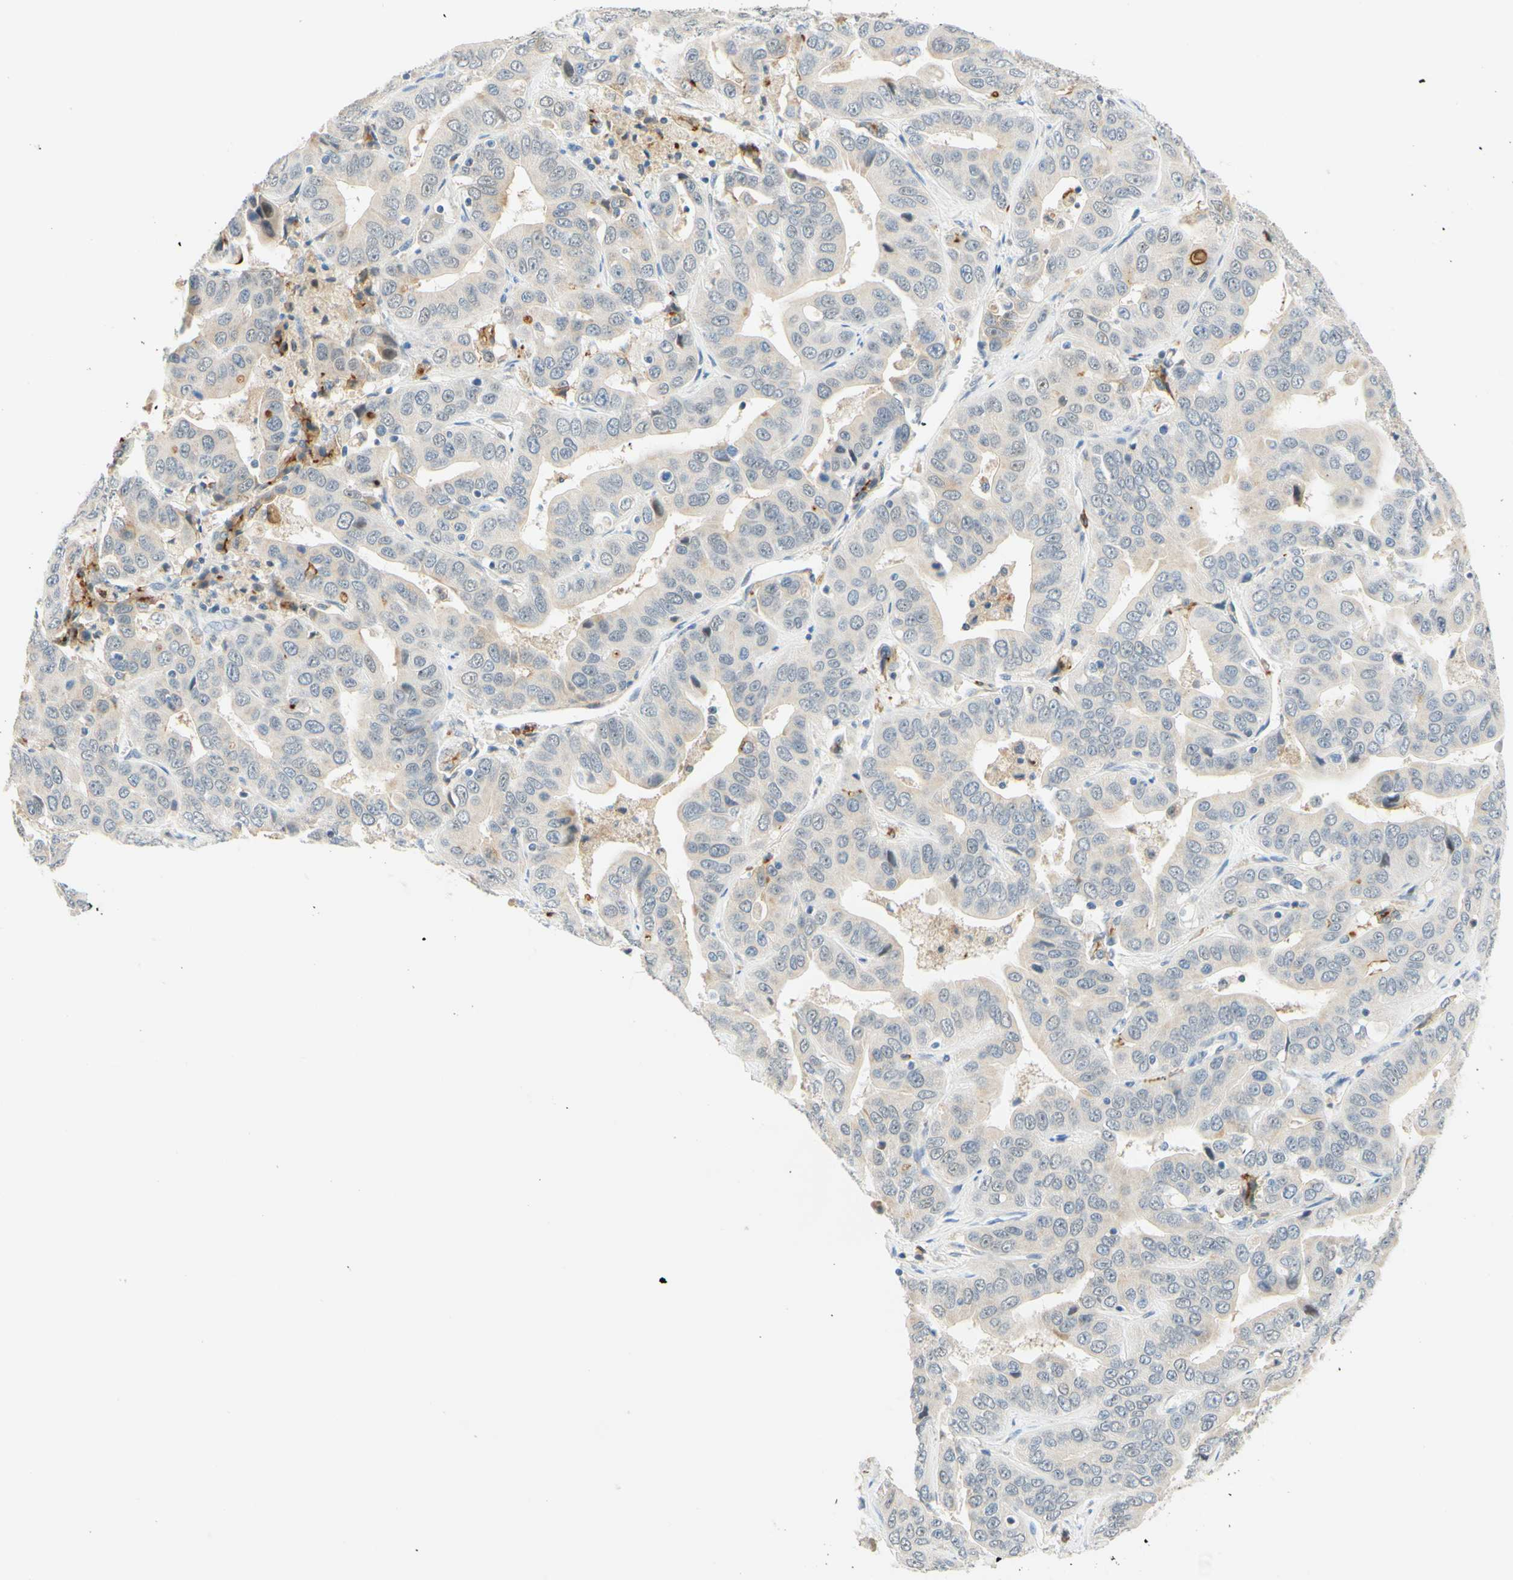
{"staining": {"intensity": "negative", "quantity": "none", "location": "none"}, "tissue": "liver cancer", "cell_type": "Tumor cells", "image_type": "cancer", "snomed": [{"axis": "morphology", "description": "Cholangiocarcinoma"}, {"axis": "topography", "description": "Liver"}], "caption": "DAB (3,3'-diaminobenzidine) immunohistochemical staining of human liver cholangiocarcinoma reveals no significant positivity in tumor cells.", "gene": "TREM2", "patient": {"sex": "female", "age": 52}}